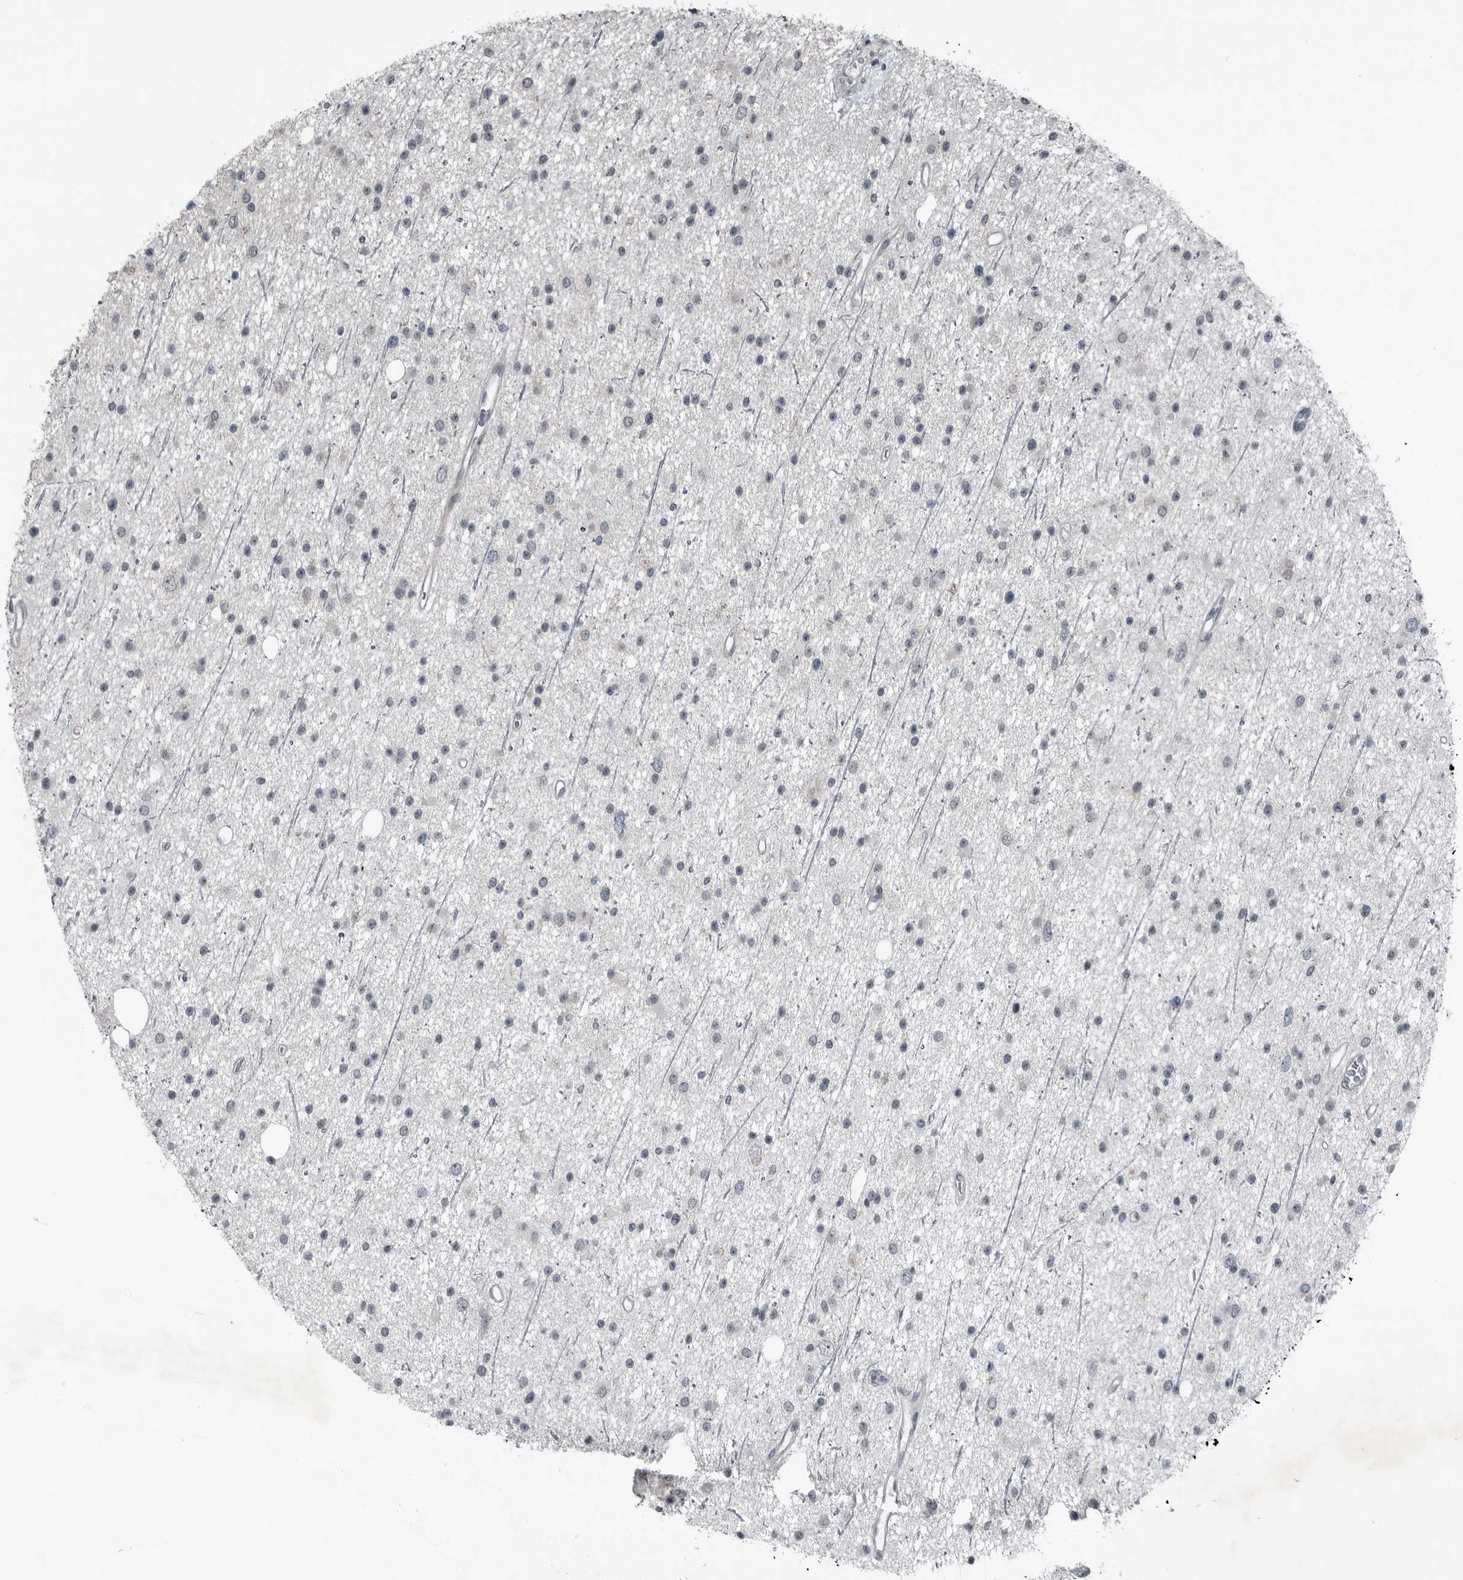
{"staining": {"intensity": "negative", "quantity": "none", "location": "none"}, "tissue": "glioma", "cell_type": "Tumor cells", "image_type": "cancer", "snomed": [{"axis": "morphology", "description": "Glioma, malignant, Low grade"}, {"axis": "topography", "description": "Cerebral cortex"}], "caption": "Immunohistochemistry (IHC) micrograph of glioma stained for a protein (brown), which demonstrates no staining in tumor cells.", "gene": "DNAAF11", "patient": {"sex": "female", "age": 39}}